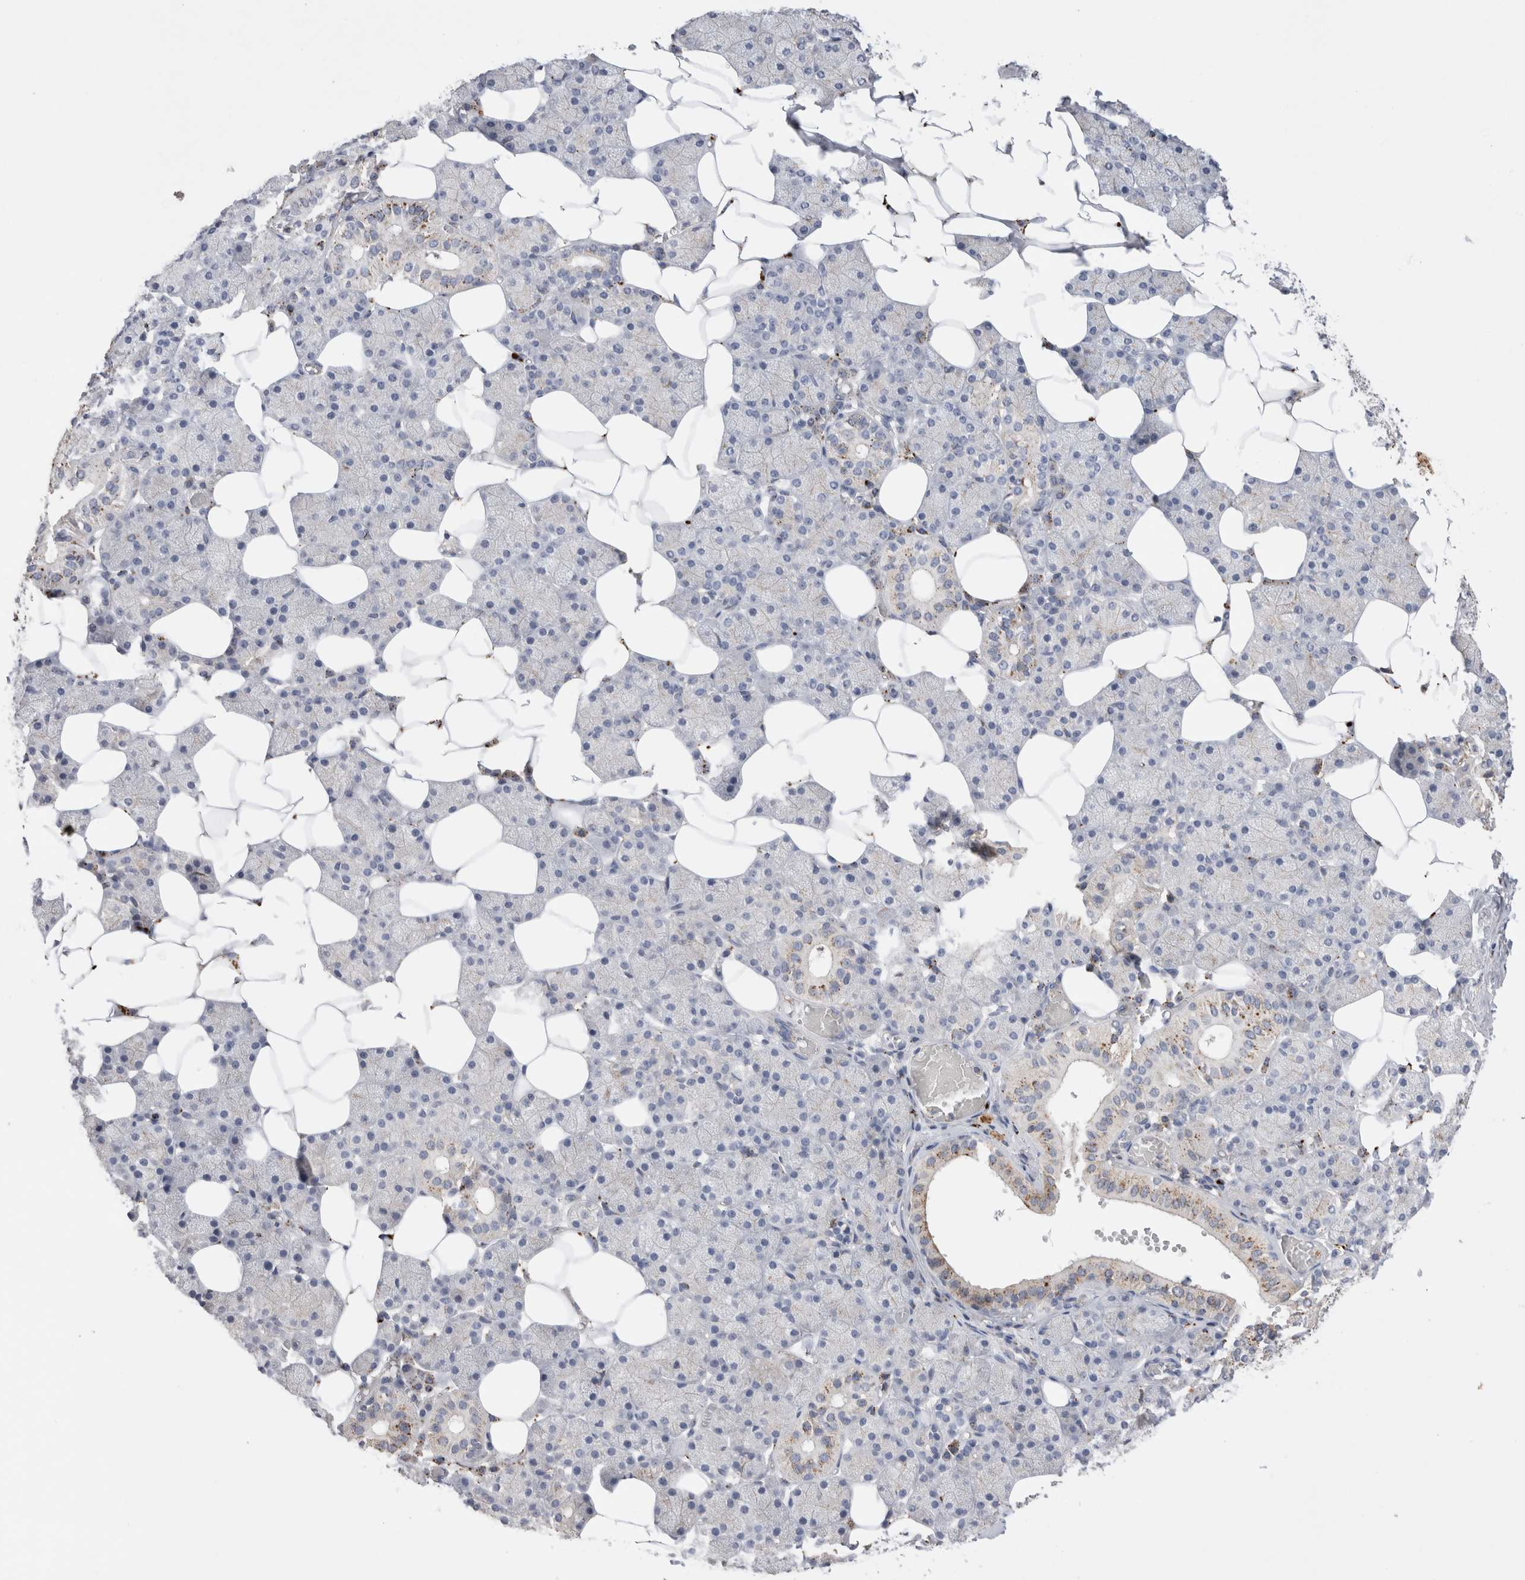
{"staining": {"intensity": "strong", "quantity": "<25%", "location": "cytoplasmic/membranous"}, "tissue": "salivary gland", "cell_type": "Glandular cells", "image_type": "normal", "snomed": [{"axis": "morphology", "description": "Normal tissue, NOS"}, {"axis": "topography", "description": "Salivary gland"}], "caption": "Salivary gland stained with DAB (3,3'-diaminobenzidine) immunohistochemistry (IHC) shows medium levels of strong cytoplasmic/membranous expression in about <25% of glandular cells.", "gene": "CTSA", "patient": {"sex": "female", "age": 33}}